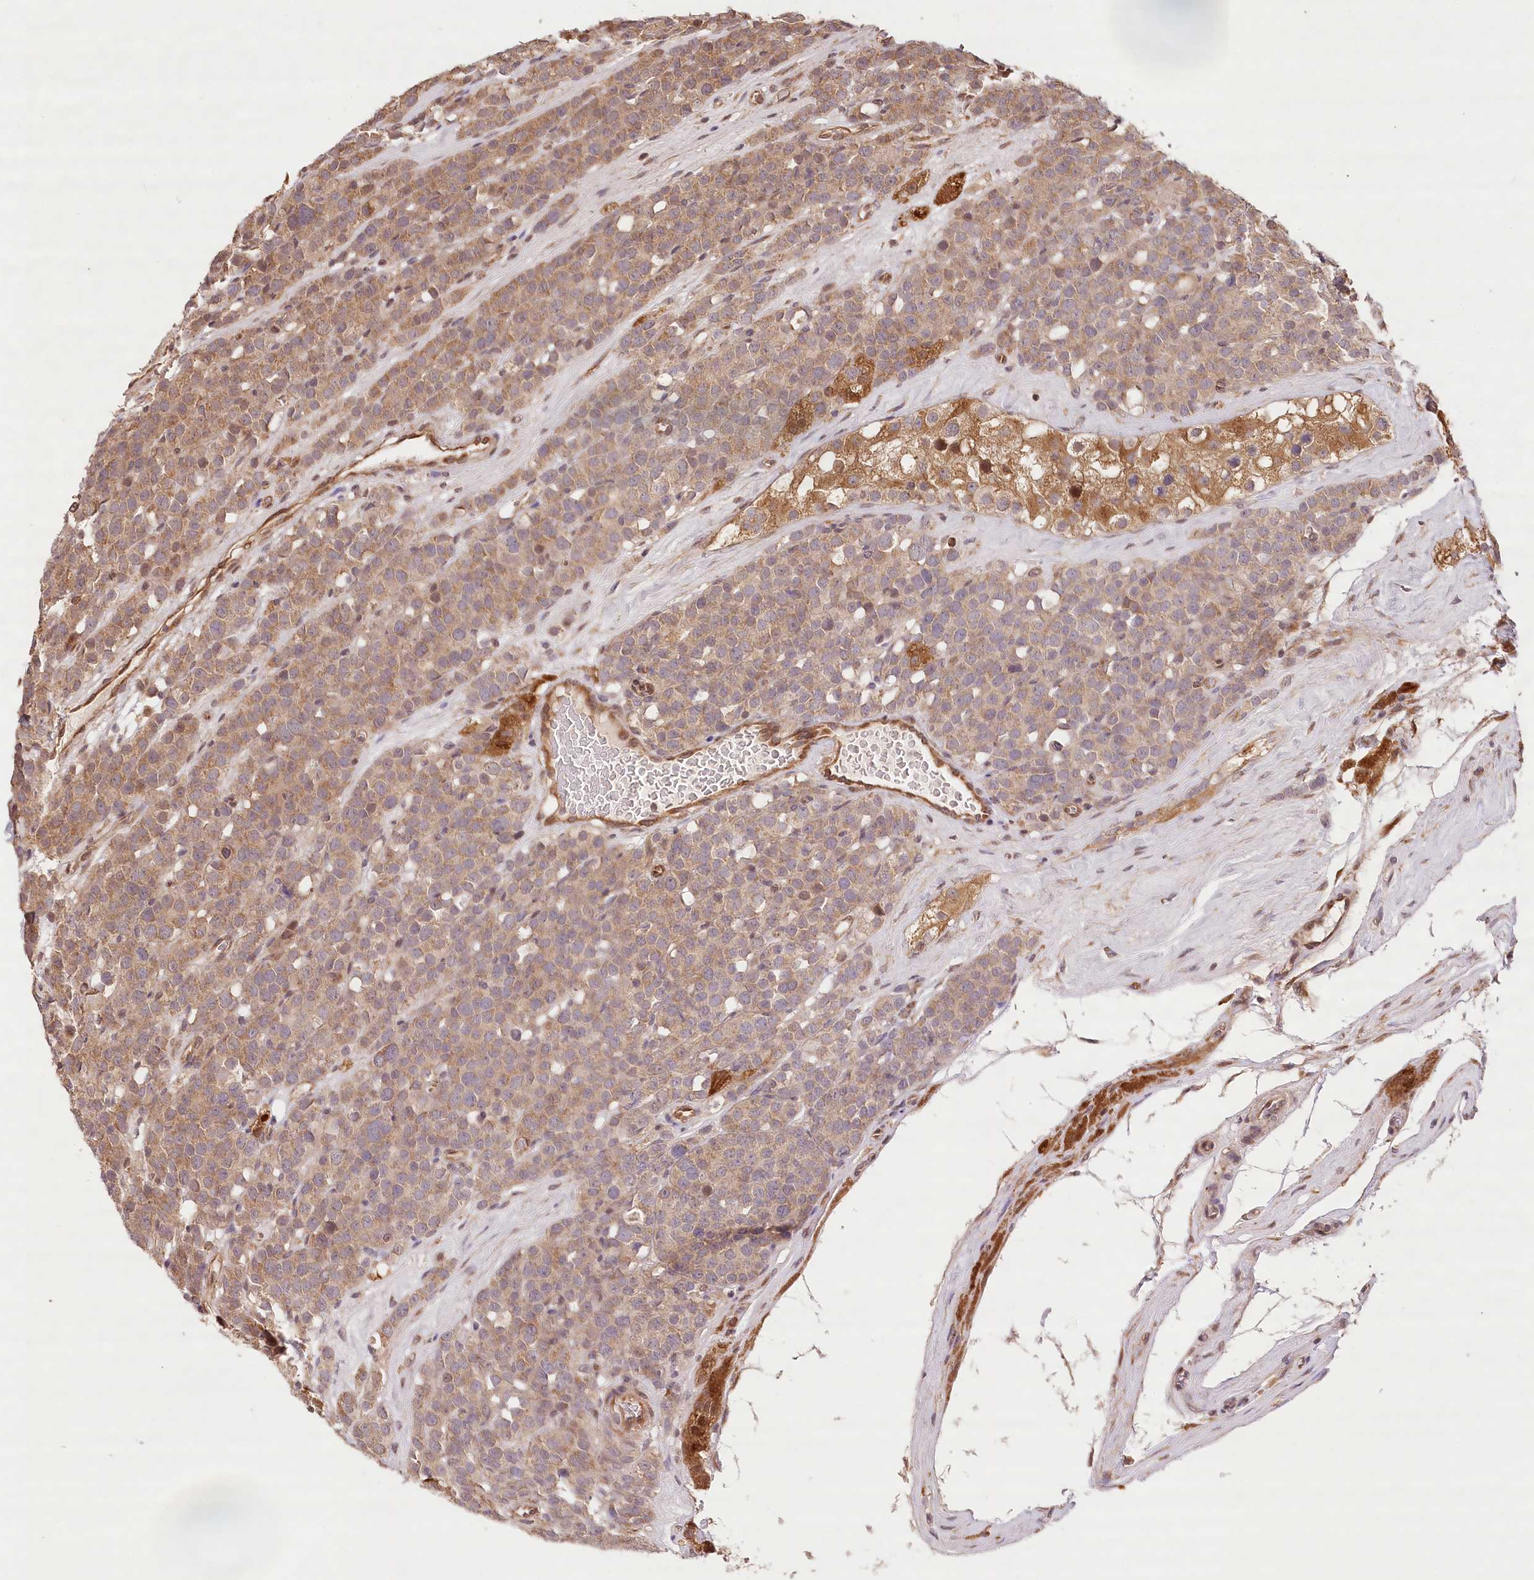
{"staining": {"intensity": "weak", "quantity": ">75%", "location": "cytoplasmic/membranous"}, "tissue": "testis cancer", "cell_type": "Tumor cells", "image_type": "cancer", "snomed": [{"axis": "morphology", "description": "Seminoma, NOS"}, {"axis": "topography", "description": "Testis"}], "caption": "High-power microscopy captured an immunohistochemistry (IHC) image of testis cancer, revealing weak cytoplasmic/membranous positivity in approximately >75% of tumor cells.", "gene": "LSS", "patient": {"sex": "male", "age": 71}}